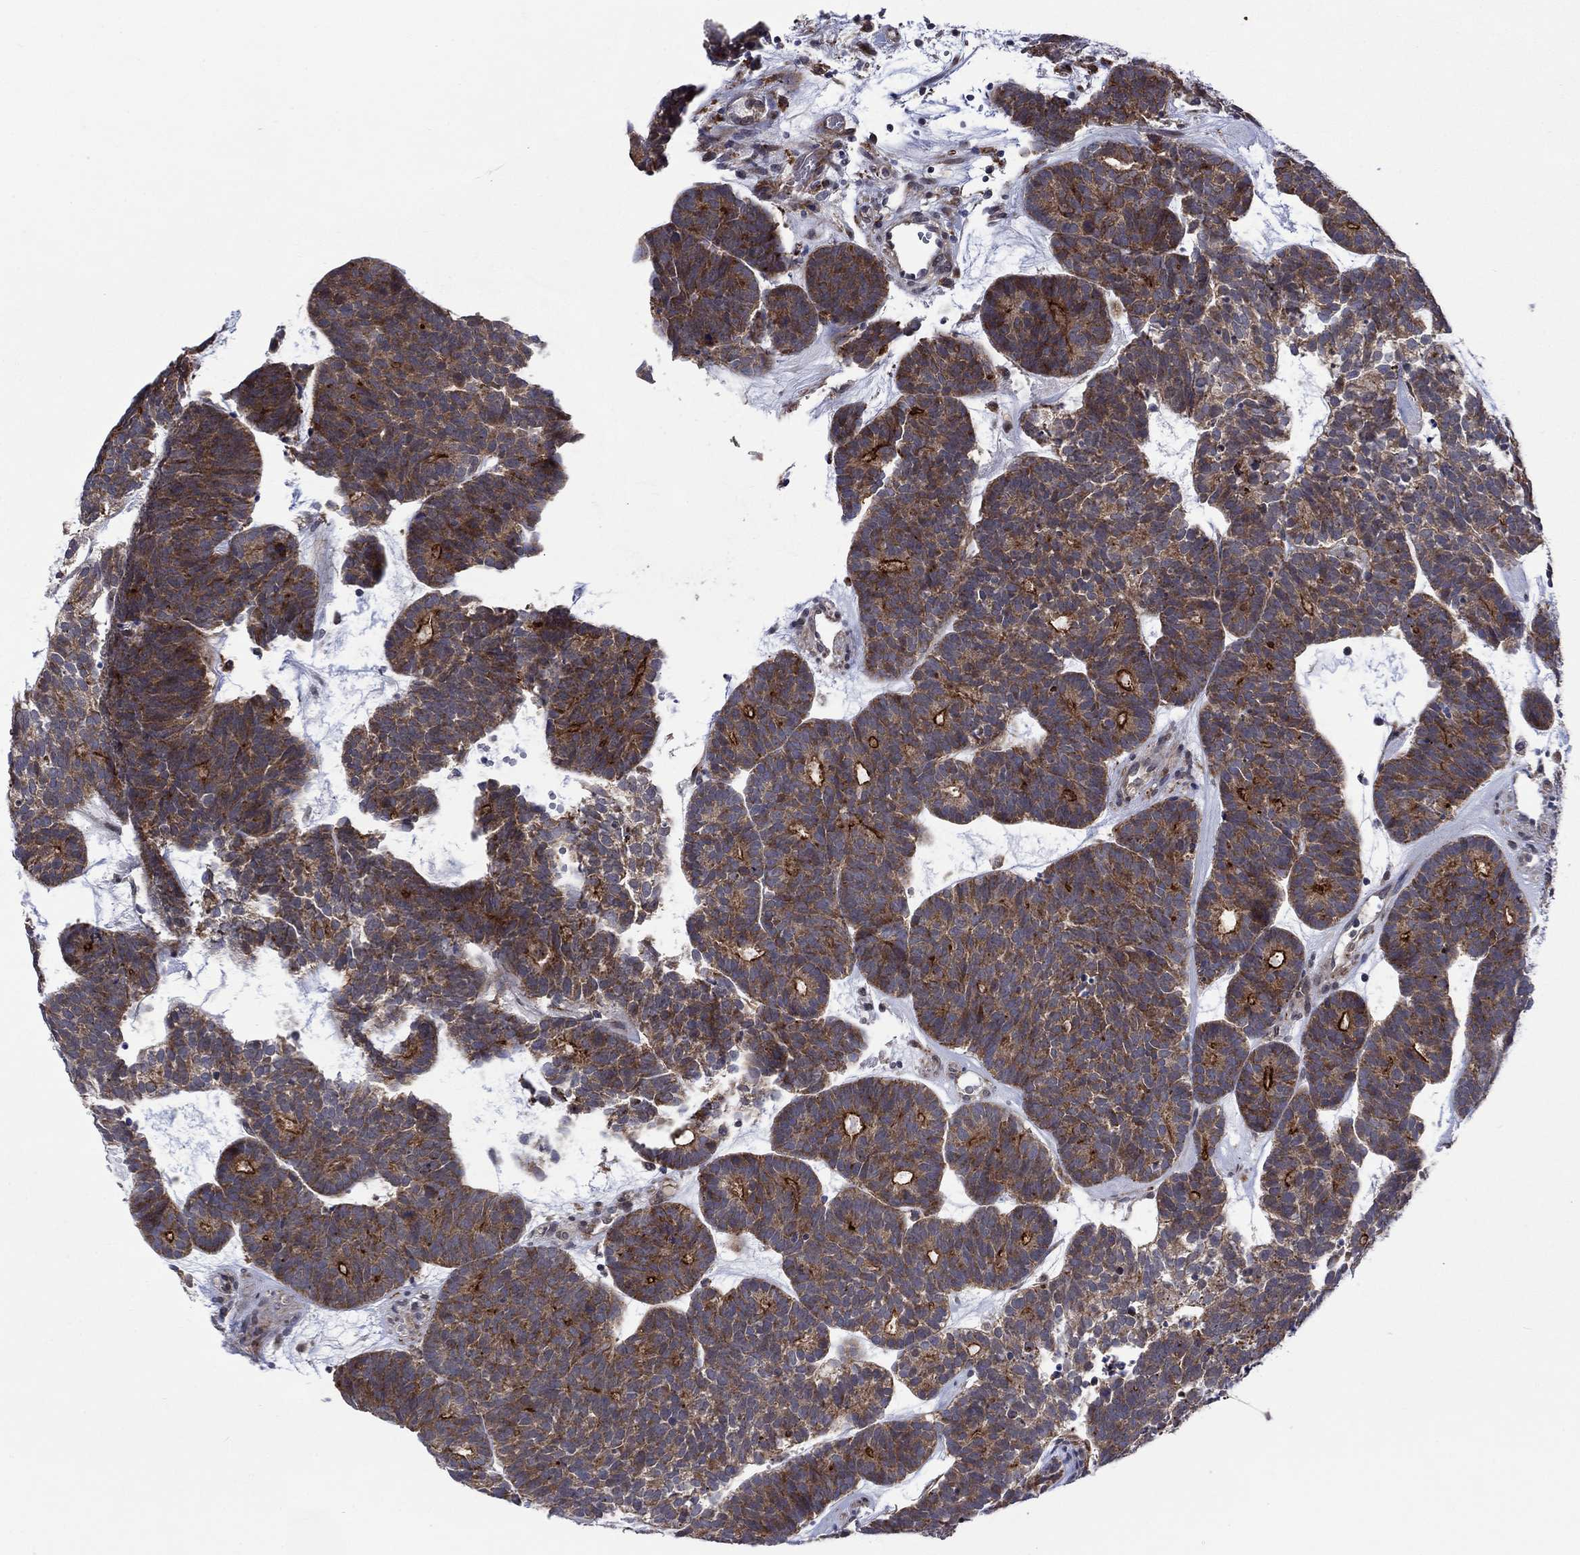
{"staining": {"intensity": "strong", "quantity": "<25%", "location": "cytoplasmic/membranous"}, "tissue": "head and neck cancer", "cell_type": "Tumor cells", "image_type": "cancer", "snomed": [{"axis": "morphology", "description": "Adenocarcinoma, NOS"}, {"axis": "topography", "description": "Head-Neck"}], "caption": "Immunohistochemical staining of human adenocarcinoma (head and neck) reveals medium levels of strong cytoplasmic/membranous protein positivity in about <25% of tumor cells.", "gene": "SLC35F2", "patient": {"sex": "female", "age": 81}}